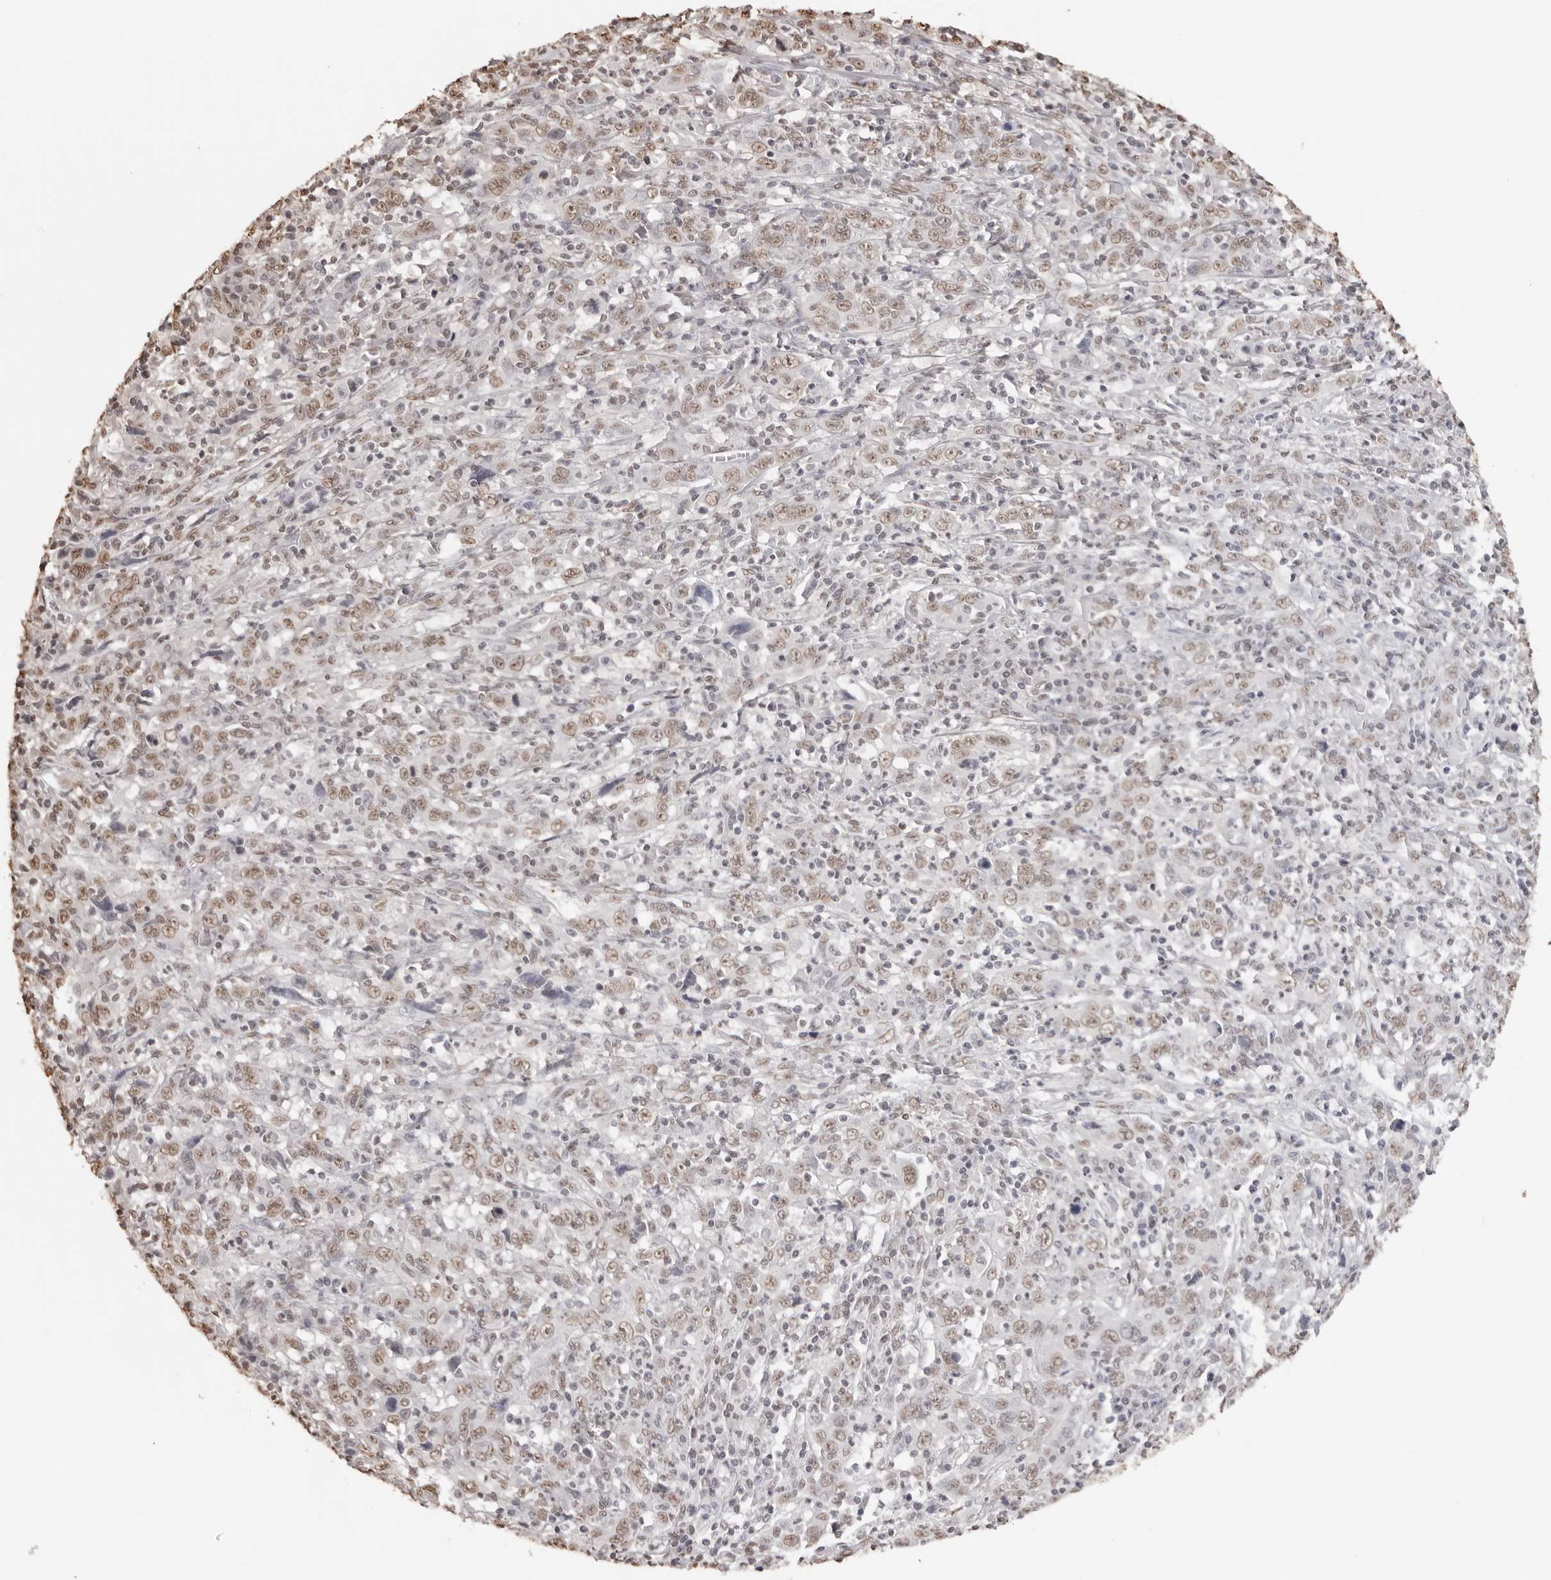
{"staining": {"intensity": "weak", "quantity": ">75%", "location": "nuclear"}, "tissue": "cervical cancer", "cell_type": "Tumor cells", "image_type": "cancer", "snomed": [{"axis": "morphology", "description": "Squamous cell carcinoma, NOS"}, {"axis": "topography", "description": "Cervix"}], "caption": "Immunohistochemical staining of human squamous cell carcinoma (cervical) demonstrates weak nuclear protein expression in approximately >75% of tumor cells.", "gene": "OLIG3", "patient": {"sex": "female", "age": 46}}